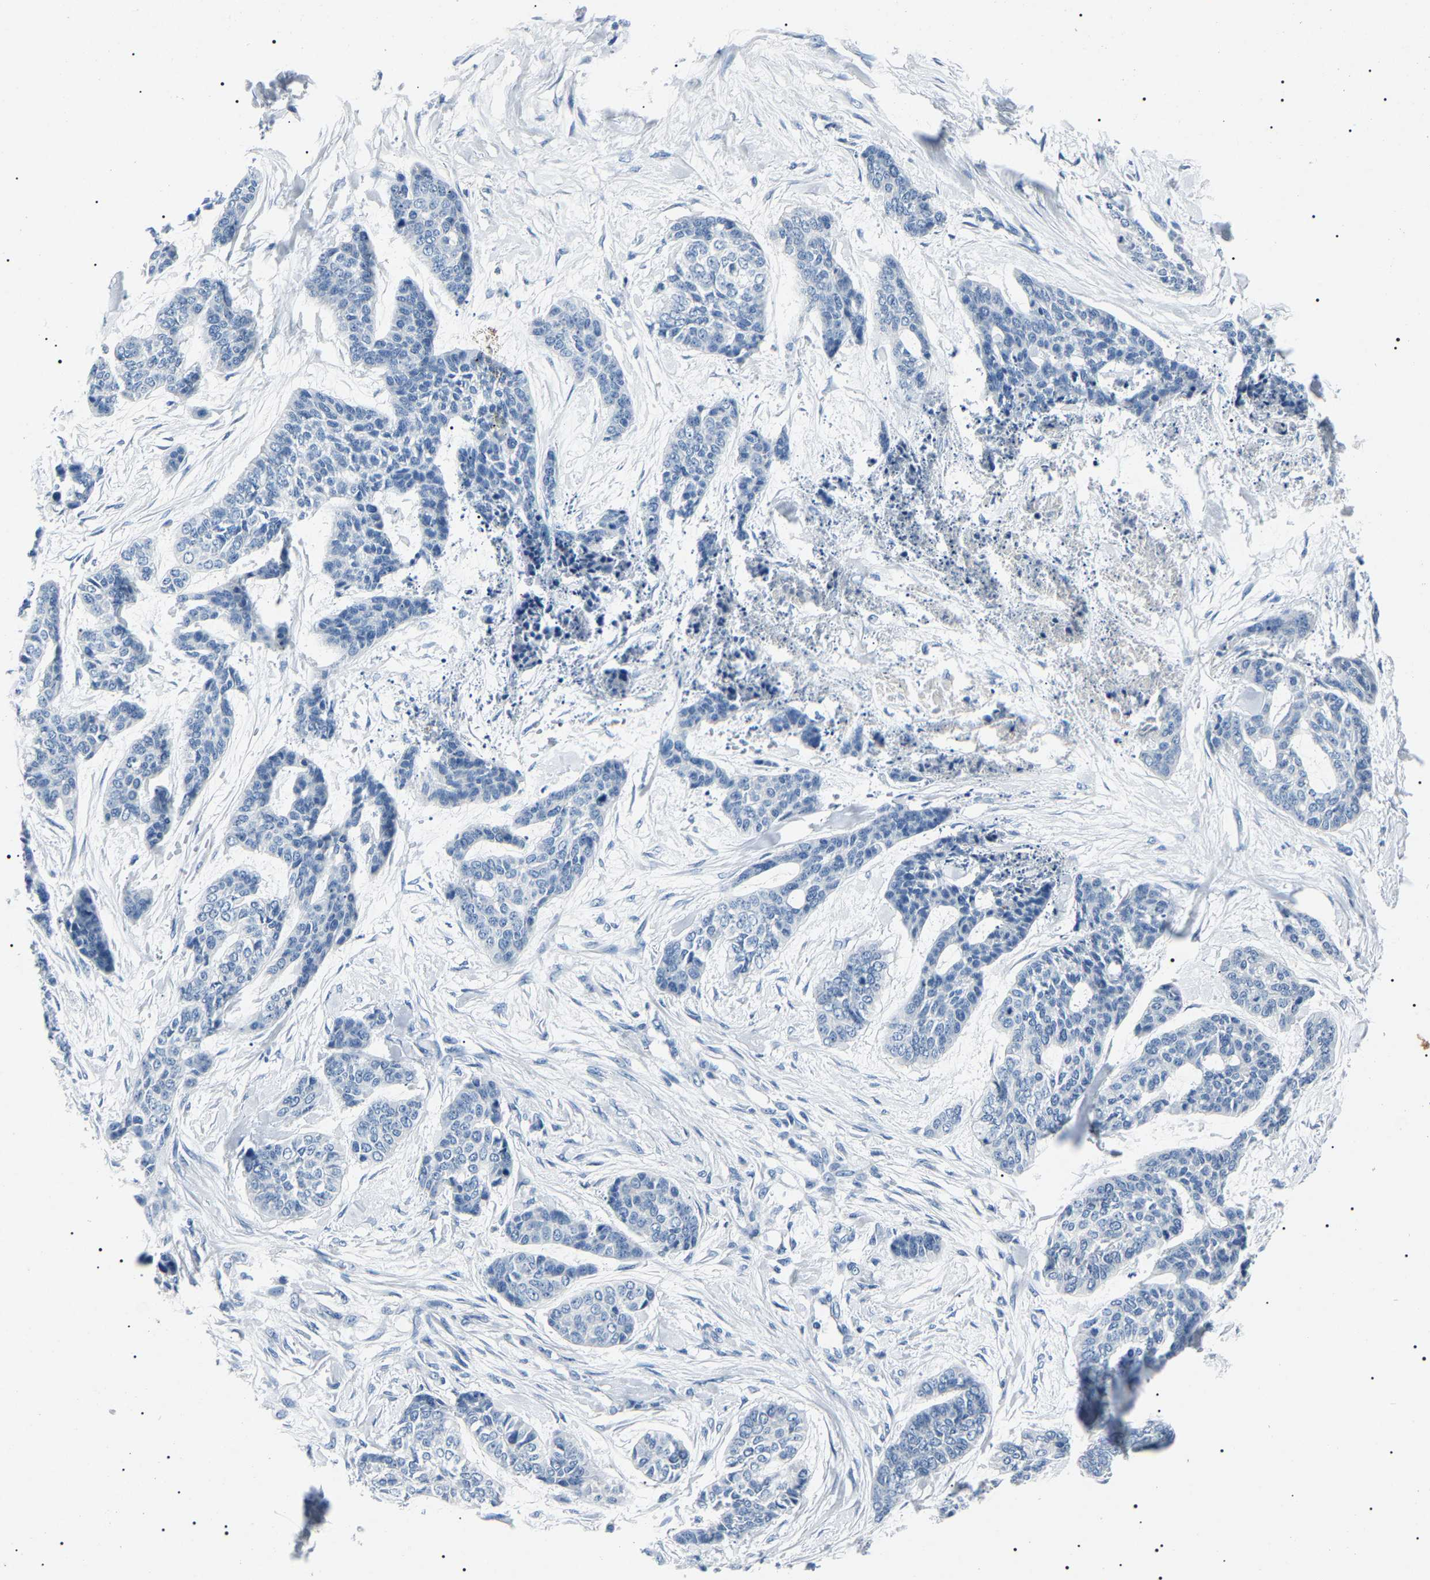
{"staining": {"intensity": "negative", "quantity": "none", "location": "none"}, "tissue": "skin cancer", "cell_type": "Tumor cells", "image_type": "cancer", "snomed": [{"axis": "morphology", "description": "Basal cell carcinoma"}, {"axis": "topography", "description": "Skin"}], "caption": "This image is of skin cancer stained with immunohistochemistry to label a protein in brown with the nuclei are counter-stained blue. There is no staining in tumor cells.", "gene": "KLK15", "patient": {"sex": "female", "age": 64}}